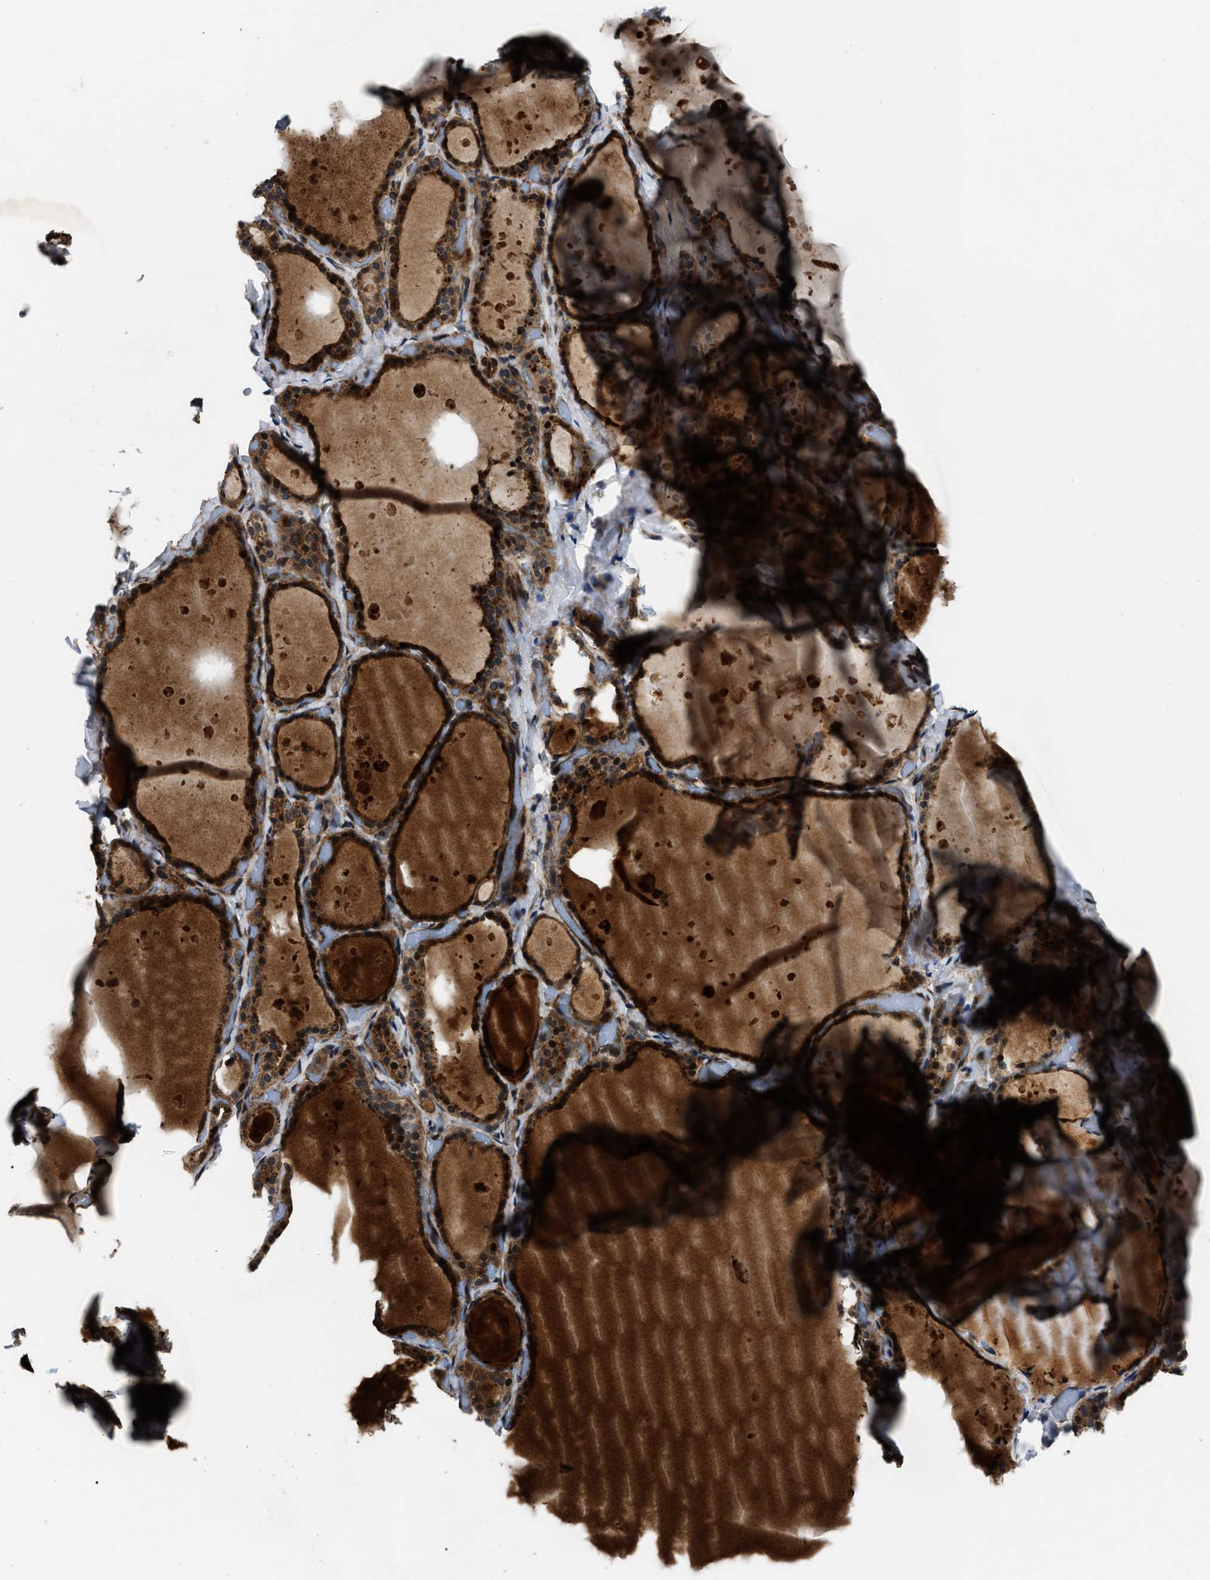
{"staining": {"intensity": "strong", "quantity": ">75%", "location": "cytoplasmic/membranous"}, "tissue": "thyroid gland", "cell_type": "Glandular cells", "image_type": "normal", "snomed": [{"axis": "morphology", "description": "Normal tissue, NOS"}, {"axis": "topography", "description": "Thyroid gland"}], "caption": "Brown immunohistochemical staining in unremarkable thyroid gland exhibits strong cytoplasmic/membranous staining in approximately >75% of glandular cells.", "gene": "PPWD1", "patient": {"sex": "female", "age": 44}}